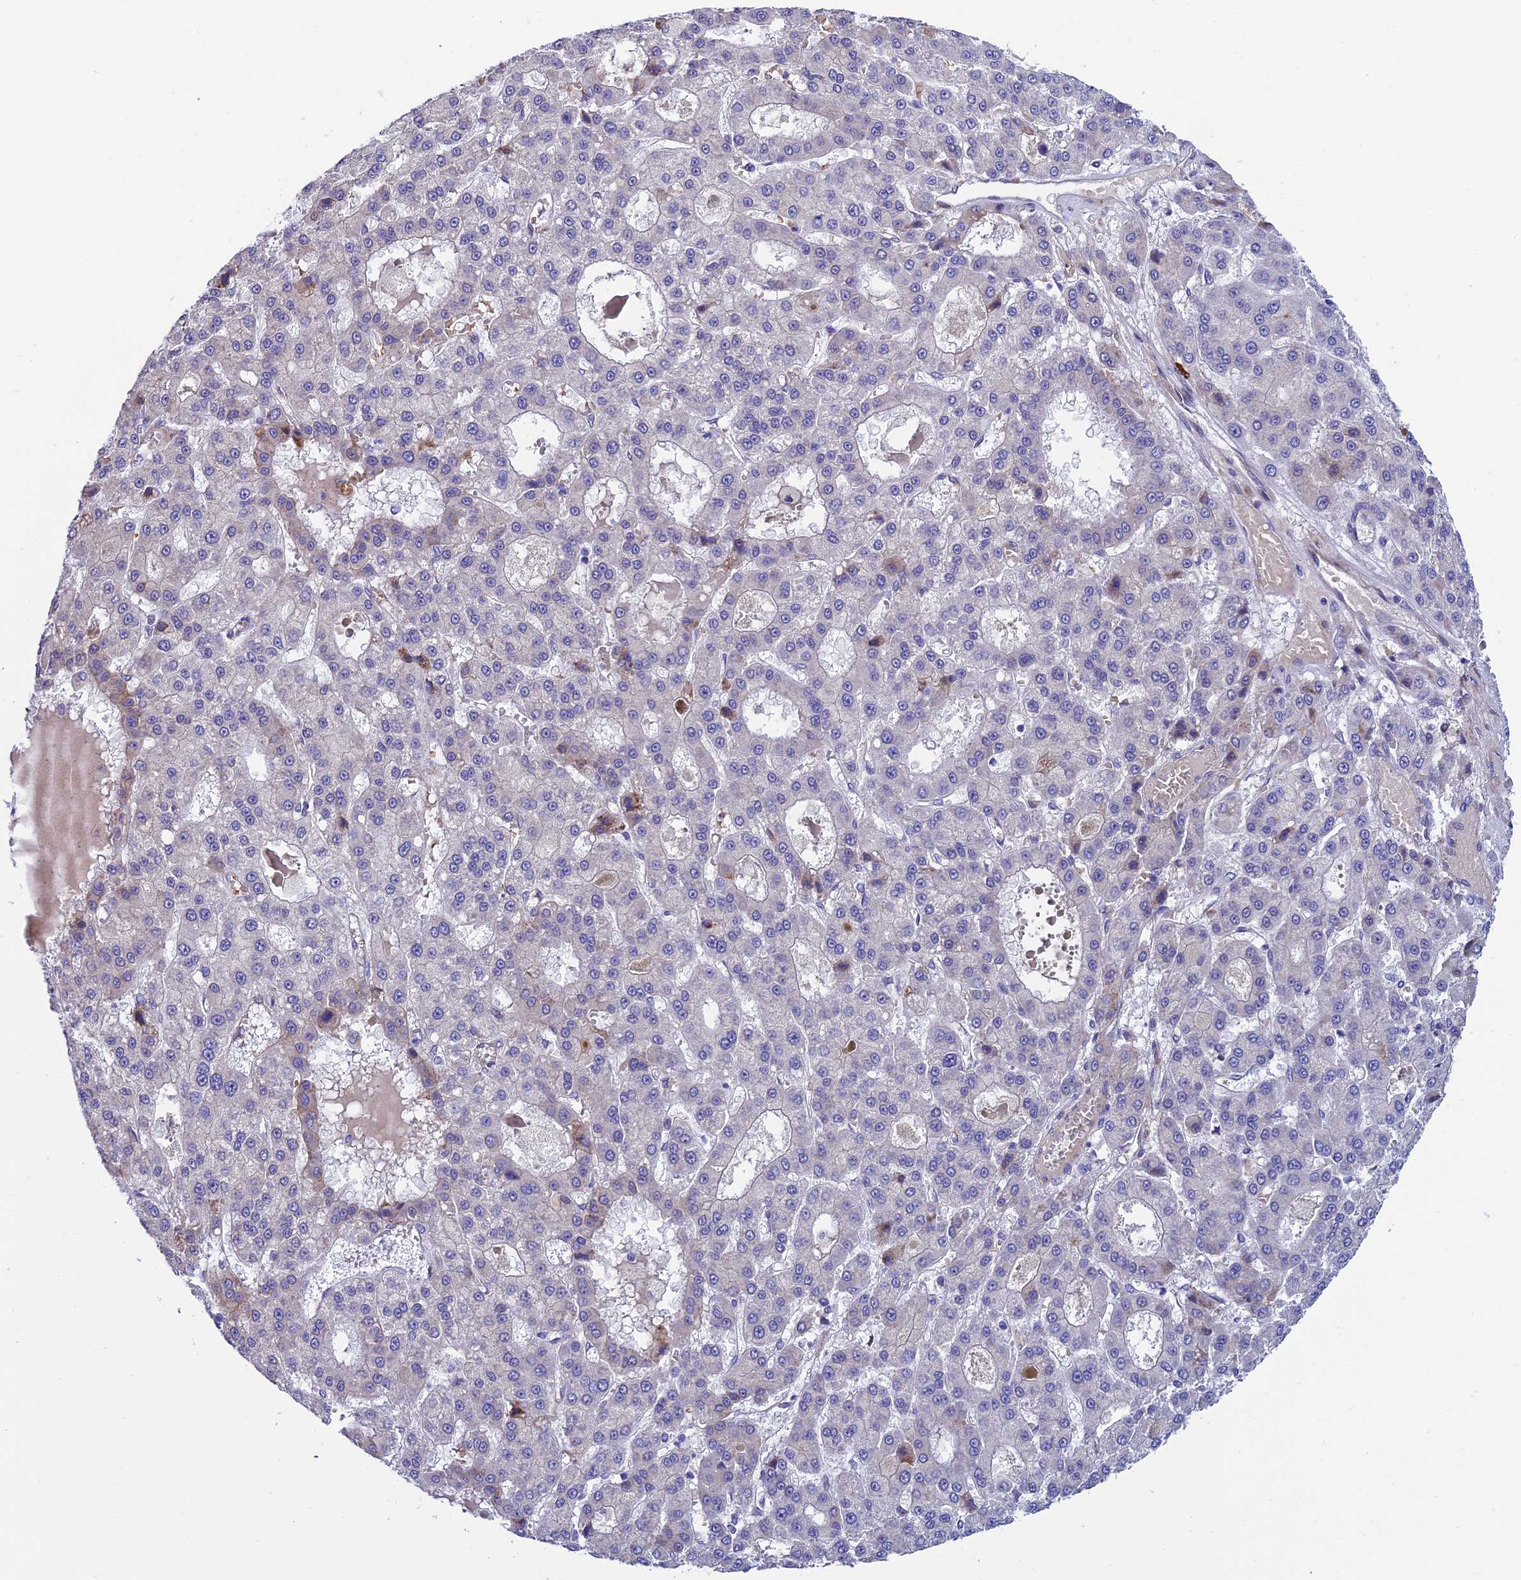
{"staining": {"intensity": "negative", "quantity": "none", "location": "none"}, "tissue": "liver cancer", "cell_type": "Tumor cells", "image_type": "cancer", "snomed": [{"axis": "morphology", "description": "Carcinoma, Hepatocellular, NOS"}, {"axis": "topography", "description": "Liver"}], "caption": "This histopathology image is of hepatocellular carcinoma (liver) stained with immunohistochemistry (IHC) to label a protein in brown with the nuclei are counter-stained blue. There is no expression in tumor cells.", "gene": "MACIR", "patient": {"sex": "male", "age": 70}}